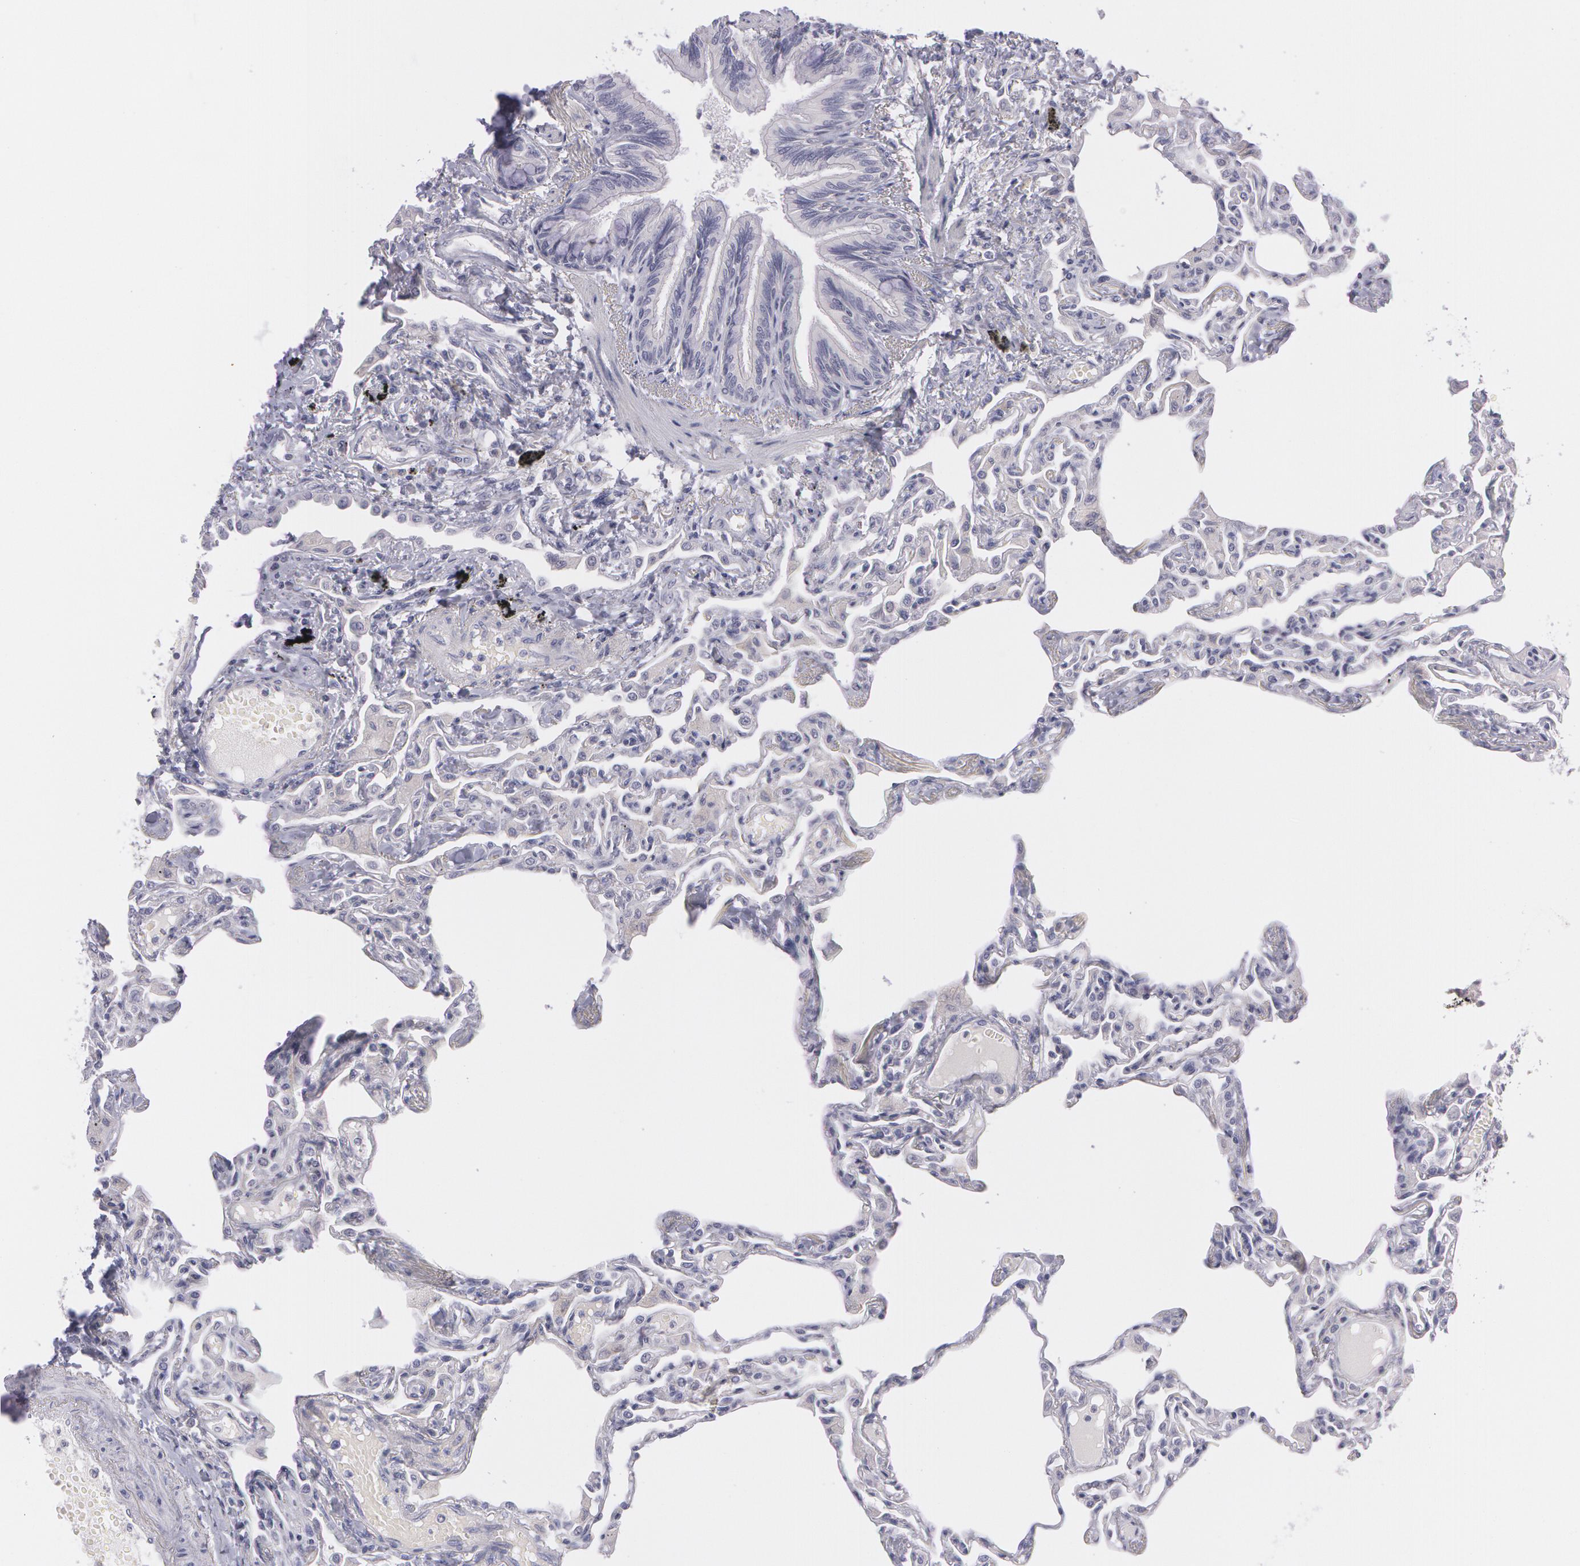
{"staining": {"intensity": "negative", "quantity": "none", "location": "none"}, "tissue": "lung", "cell_type": "Alveolar cells", "image_type": "normal", "snomed": [{"axis": "morphology", "description": "Normal tissue, NOS"}, {"axis": "topography", "description": "Lung"}], "caption": "Histopathology image shows no protein positivity in alveolar cells of unremarkable lung.", "gene": "IL1RN", "patient": {"sex": "female", "age": 49}}